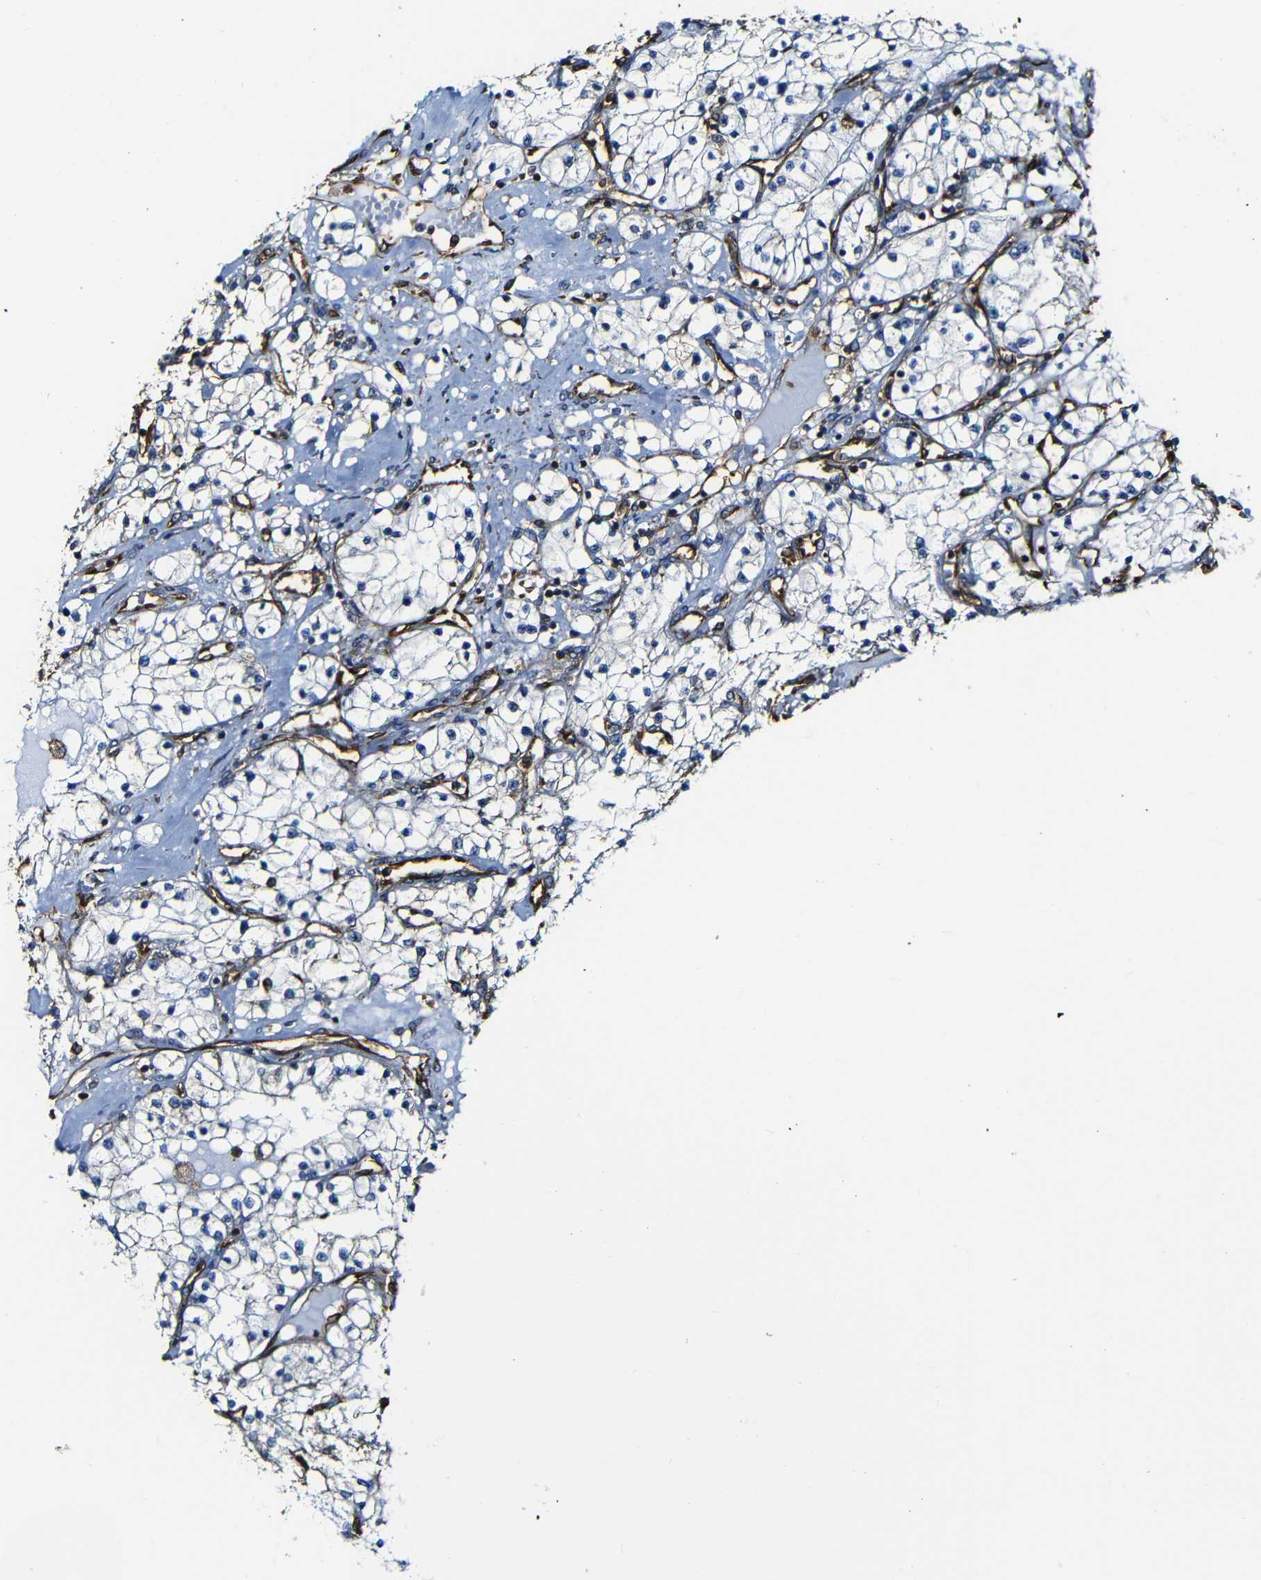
{"staining": {"intensity": "negative", "quantity": "none", "location": "none"}, "tissue": "renal cancer", "cell_type": "Tumor cells", "image_type": "cancer", "snomed": [{"axis": "morphology", "description": "Adenocarcinoma, NOS"}, {"axis": "topography", "description": "Kidney"}], "caption": "Immunohistochemistry (IHC) histopathology image of renal cancer stained for a protein (brown), which reveals no positivity in tumor cells.", "gene": "MSN", "patient": {"sex": "male", "age": 68}}